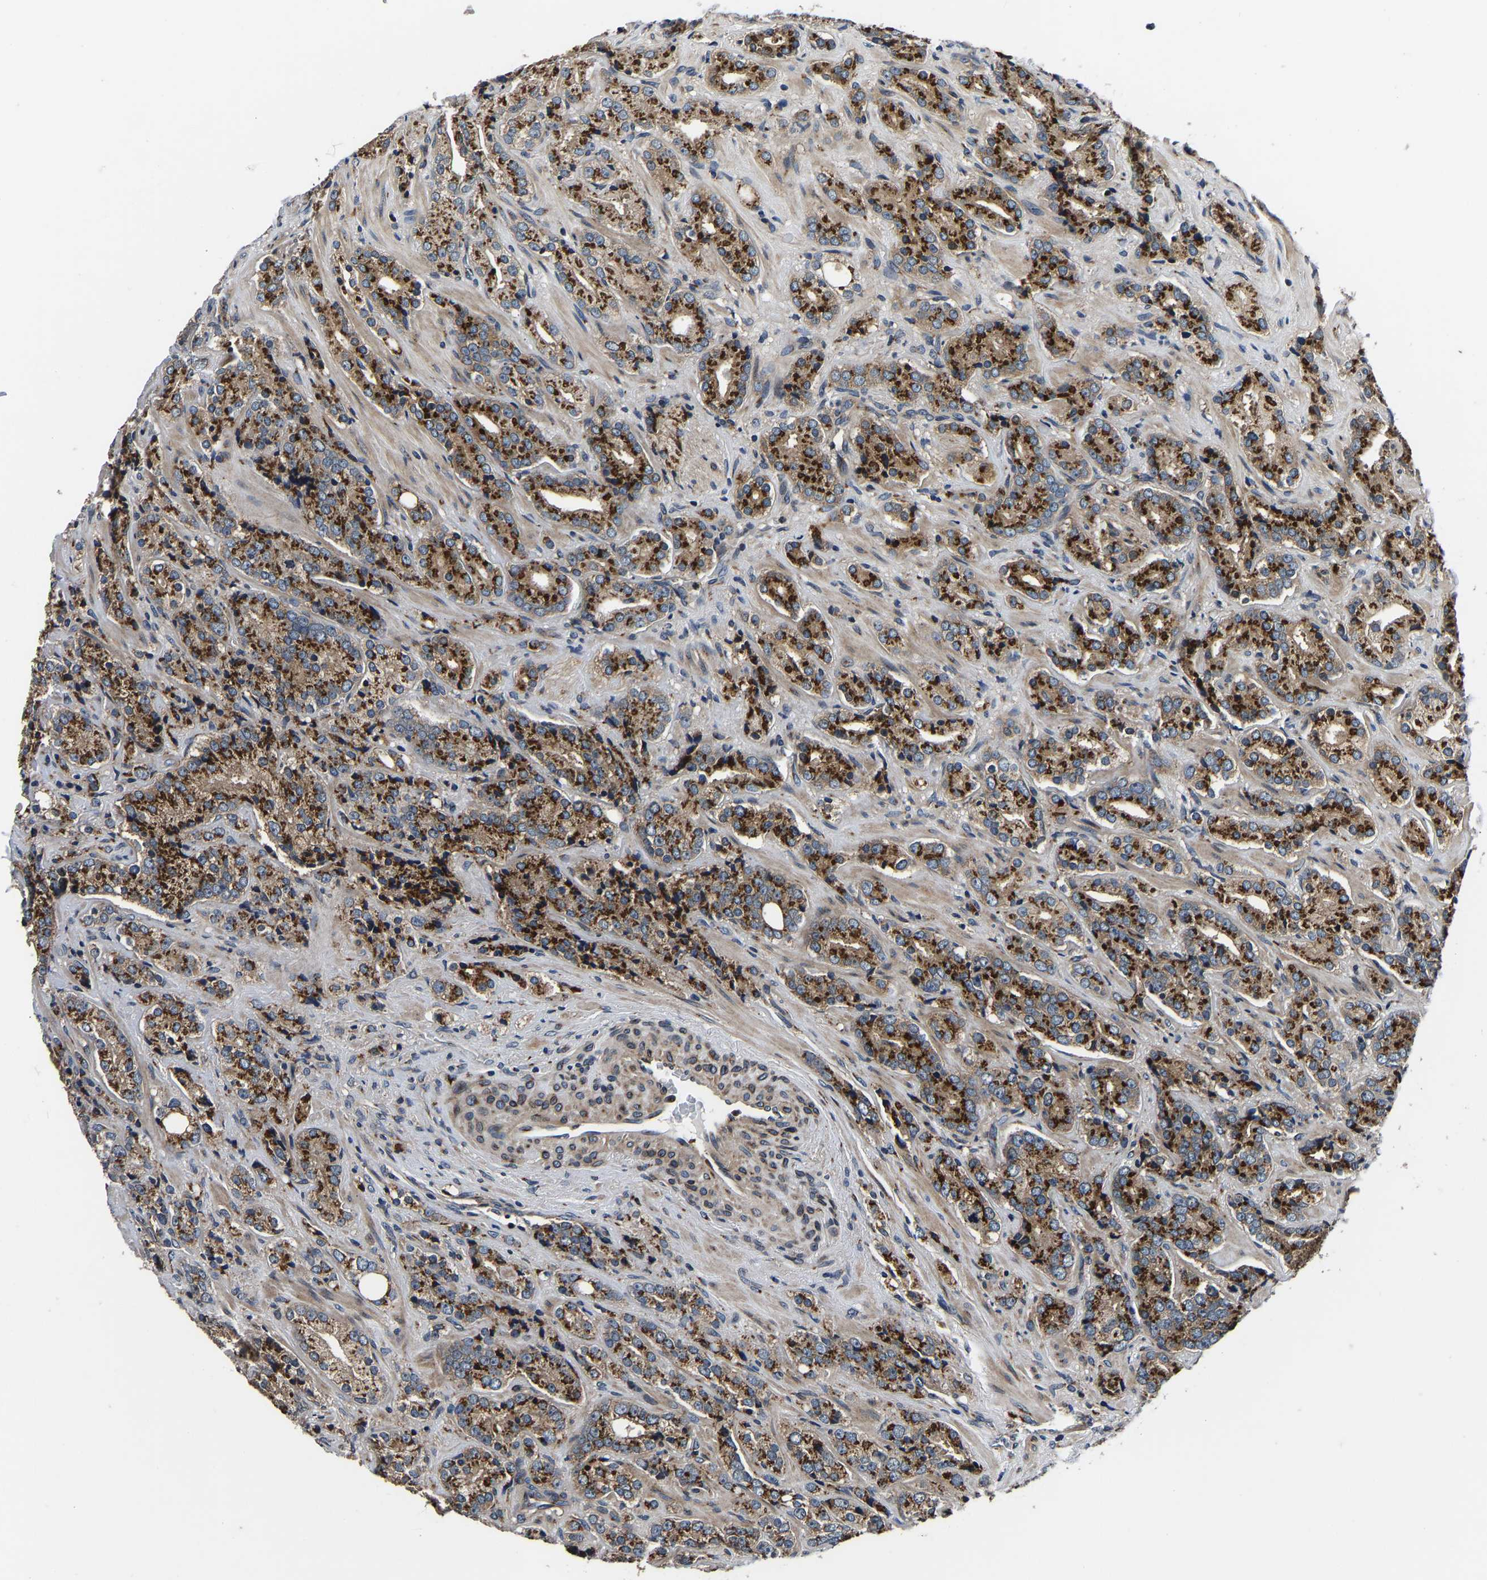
{"staining": {"intensity": "strong", "quantity": ">75%", "location": "cytoplasmic/membranous"}, "tissue": "prostate cancer", "cell_type": "Tumor cells", "image_type": "cancer", "snomed": [{"axis": "morphology", "description": "Adenocarcinoma, High grade"}, {"axis": "topography", "description": "Prostate"}], "caption": "Immunohistochemistry (IHC) staining of prostate cancer, which exhibits high levels of strong cytoplasmic/membranous expression in approximately >75% of tumor cells indicating strong cytoplasmic/membranous protein positivity. The staining was performed using DAB (brown) for protein detection and nuclei were counterstained in hematoxylin (blue).", "gene": "RABAC1", "patient": {"sex": "male", "age": 71}}